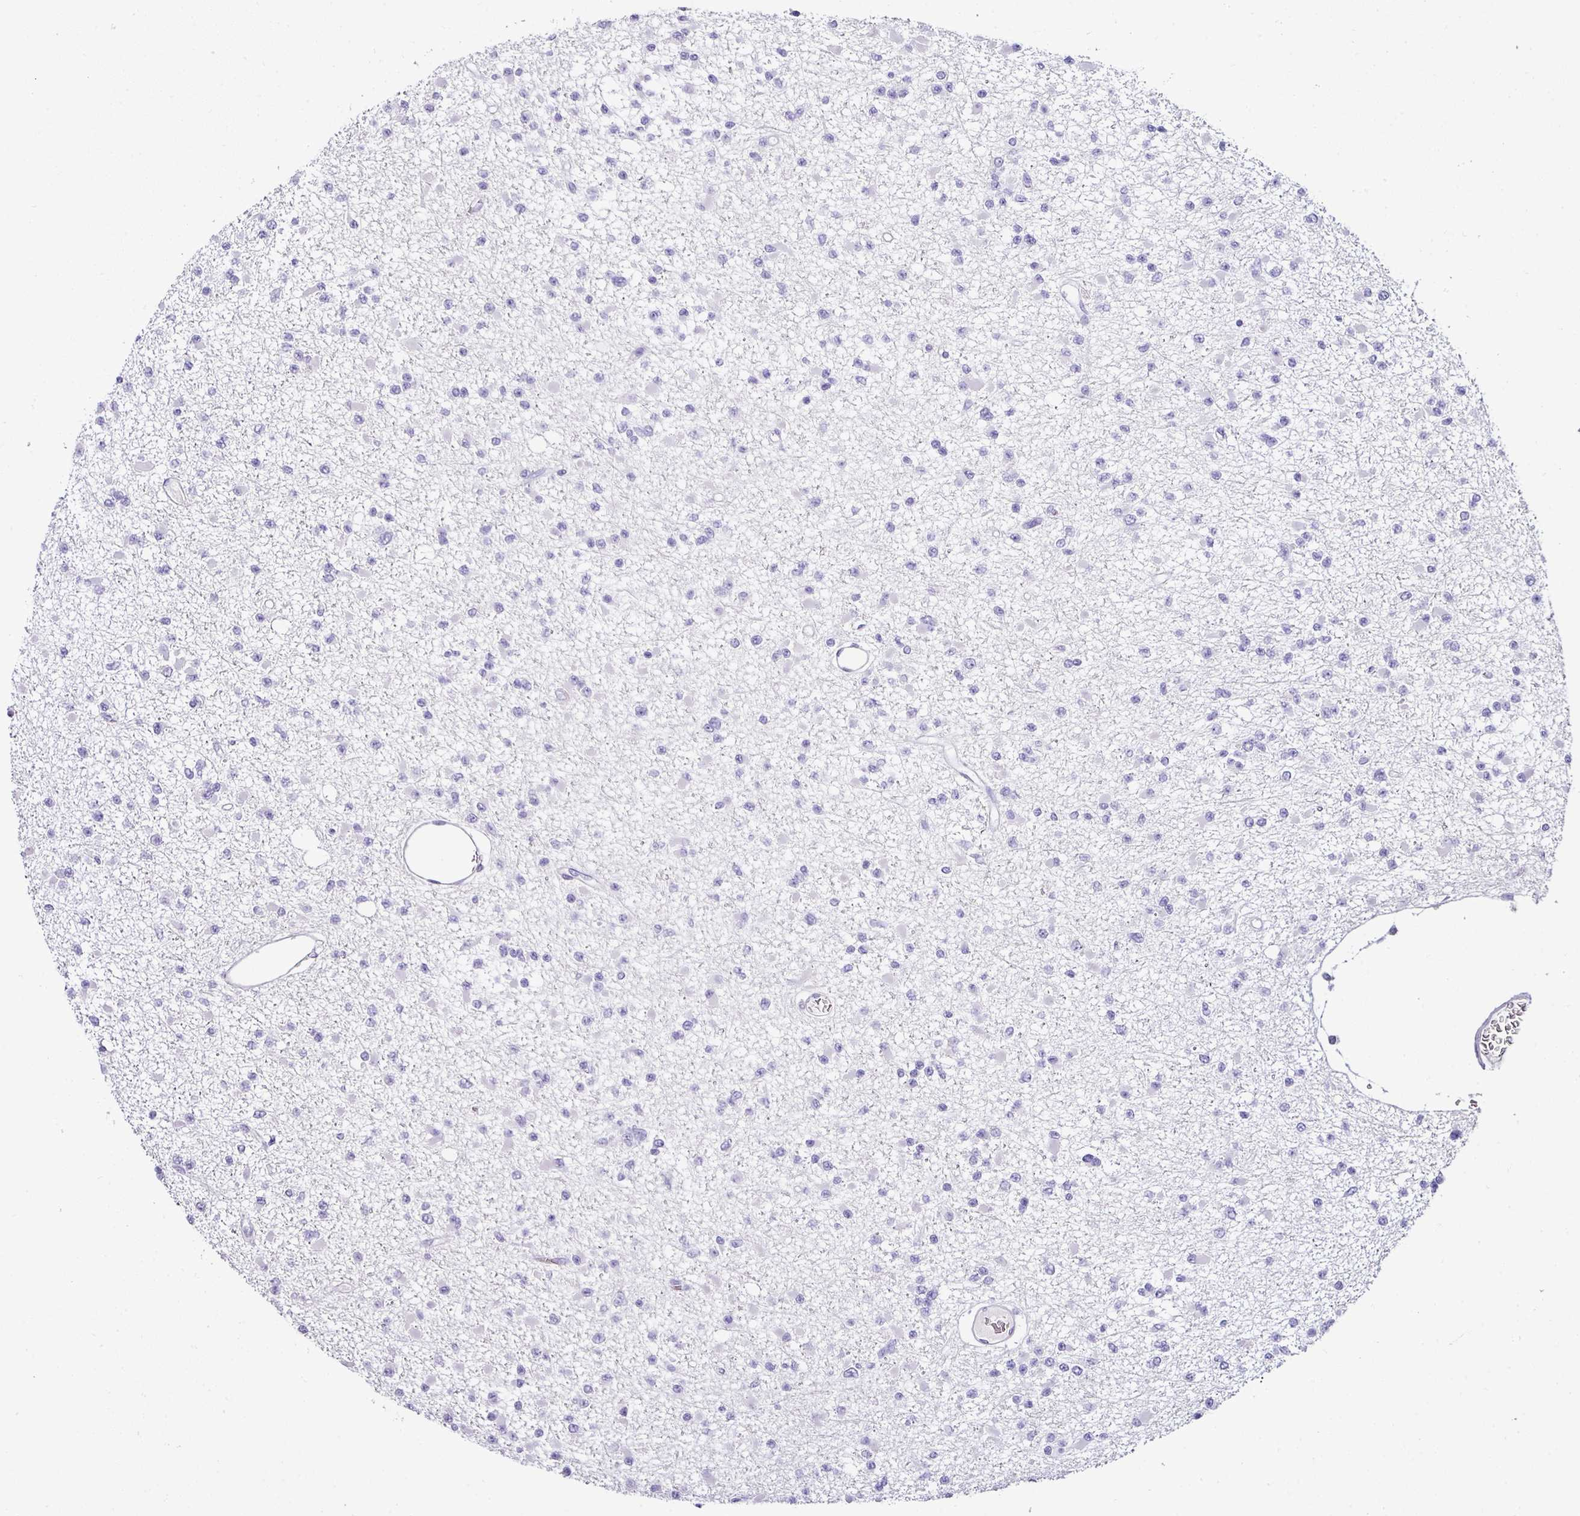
{"staining": {"intensity": "negative", "quantity": "none", "location": "none"}, "tissue": "glioma", "cell_type": "Tumor cells", "image_type": "cancer", "snomed": [{"axis": "morphology", "description": "Glioma, malignant, Low grade"}, {"axis": "topography", "description": "Brain"}], "caption": "Immunohistochemical staining of glioma shows no significant staining in tumor cells.", "gene": "NAPSA", "patient": {"sex": "female", "age": 22}}